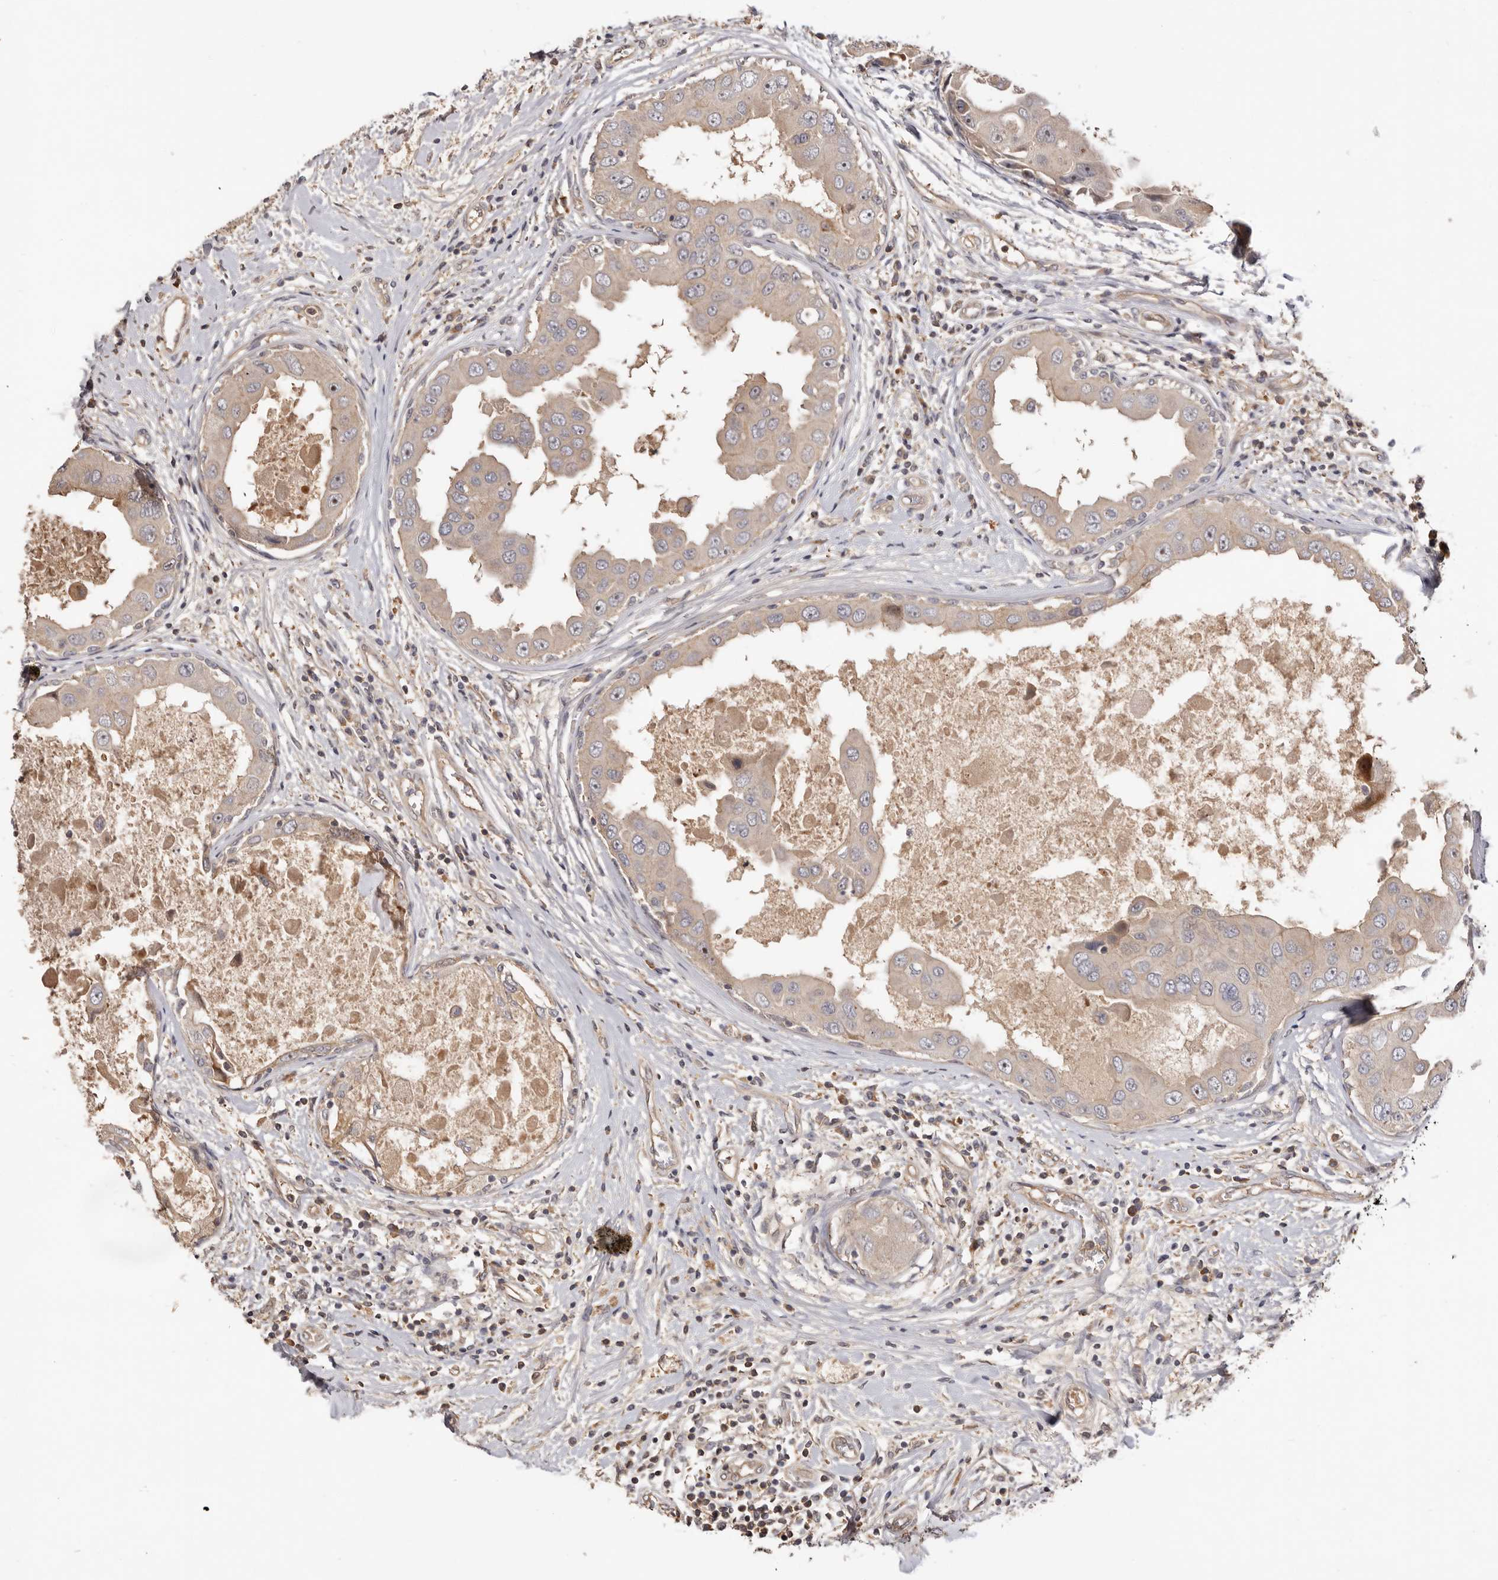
{"staining": {"intensity": "weak", "quantity": ">75%", "location": "cytoplasmic/membranous"}, "tissue": "breast cancer", "cell_type": "Tumor cells", "image_type": "cancer", "snomed": [{"axis": "morphology", "description": "Duct carcinoma"}, {"axis": "topography", "description": "Breast"}], "caption": "Immunohistochemistry of infiltrating ductal carcinoma (breast) shows low levels of weak cytoplasmic/membranous staining in about >75% of tumor cells.", "gene": "DOP1A", "patient": {"sex": "female", "age": 27}}